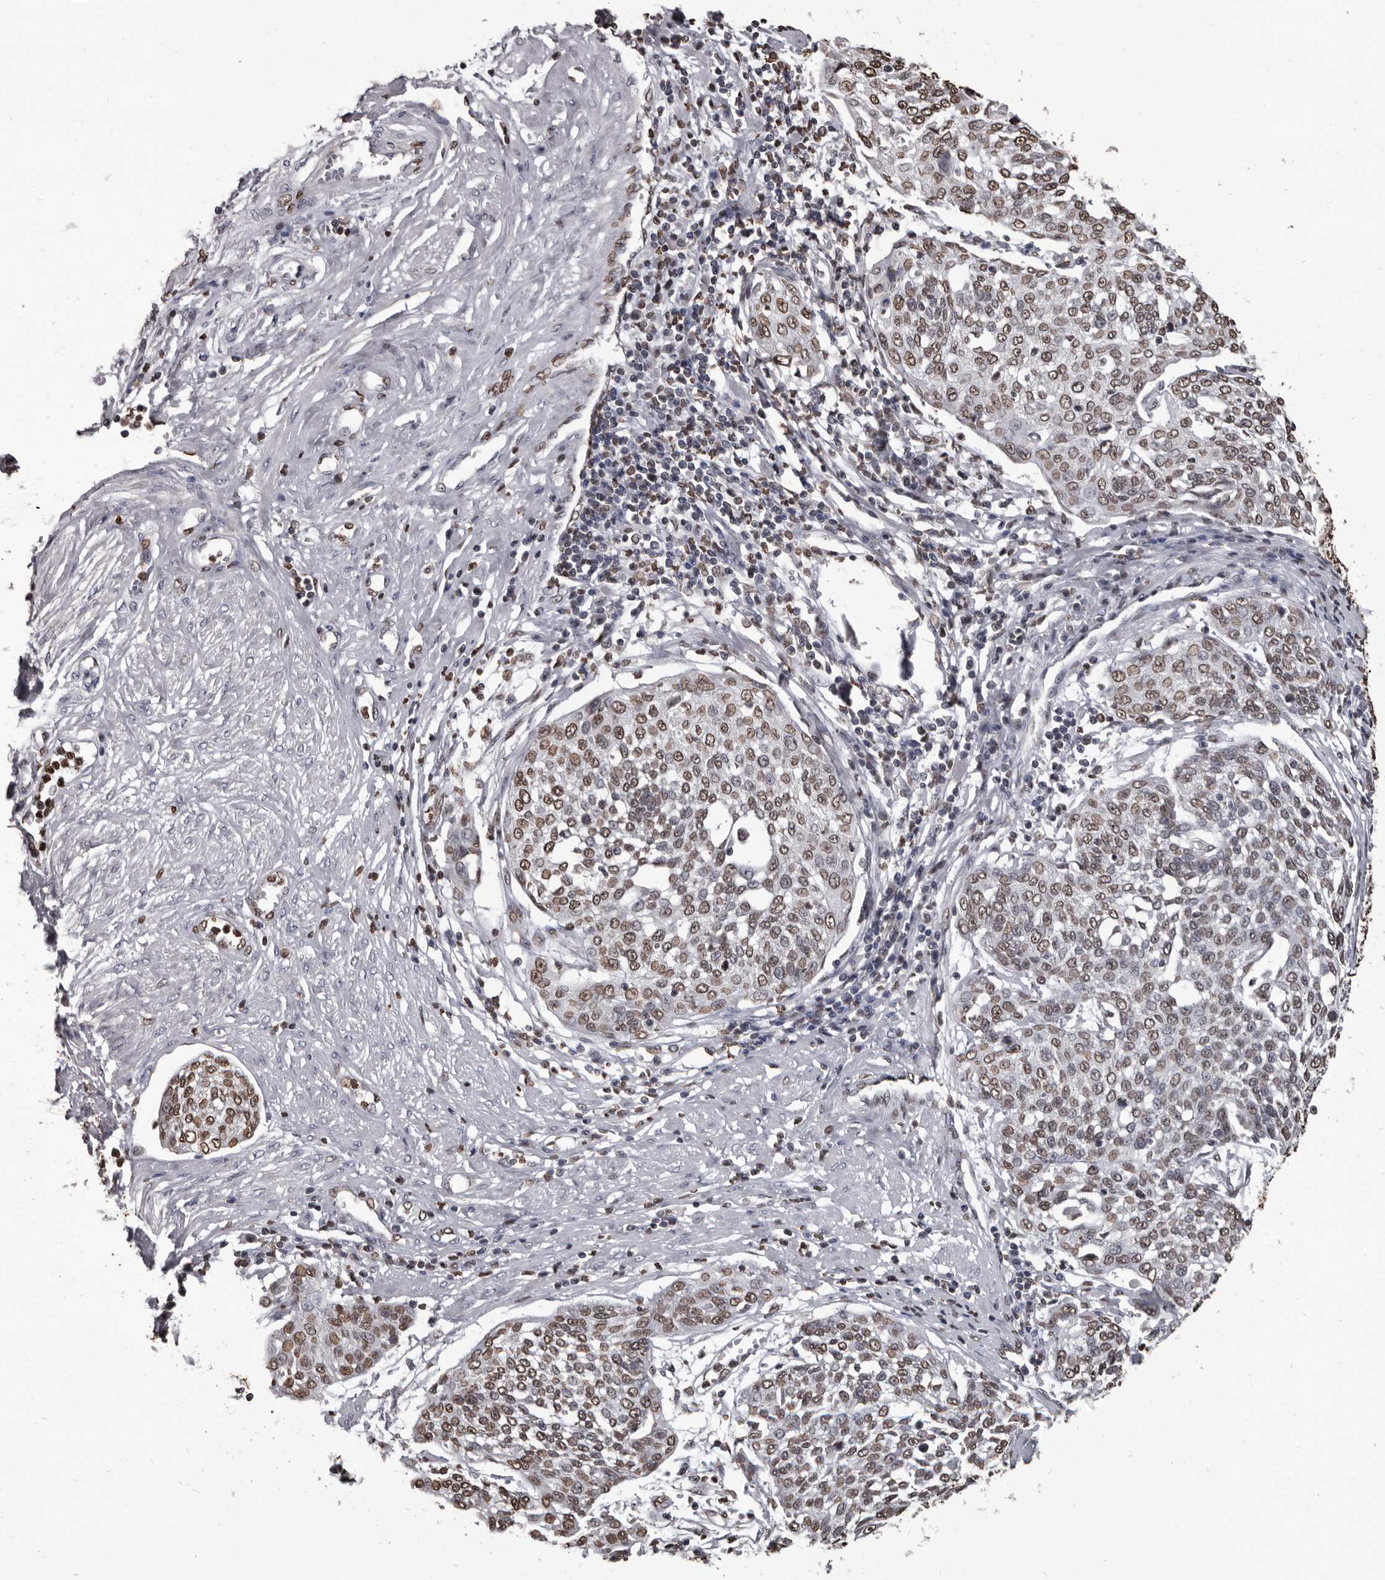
{"staining": {"intensity": "moderate", "quantity": ">75%", "location": "nuclear"}, "tissue": "cervical cancer", "cell_type": "Tumor cells", "image_type": "cancer", "snomed": [{"axis": "morphology", "description": "Squamous cell carcinoma, NOS"}, {"axis": "topography", "description": "Cervix"}], "caption": "Cervical cancer (squamous cell carcinoma) stained for a protein (brown) reveals moderate nuclear positive positivity in approximately >75% of tumor cells.", "gene": "AHR", "patient": {"sex": "female", "age": 34}}